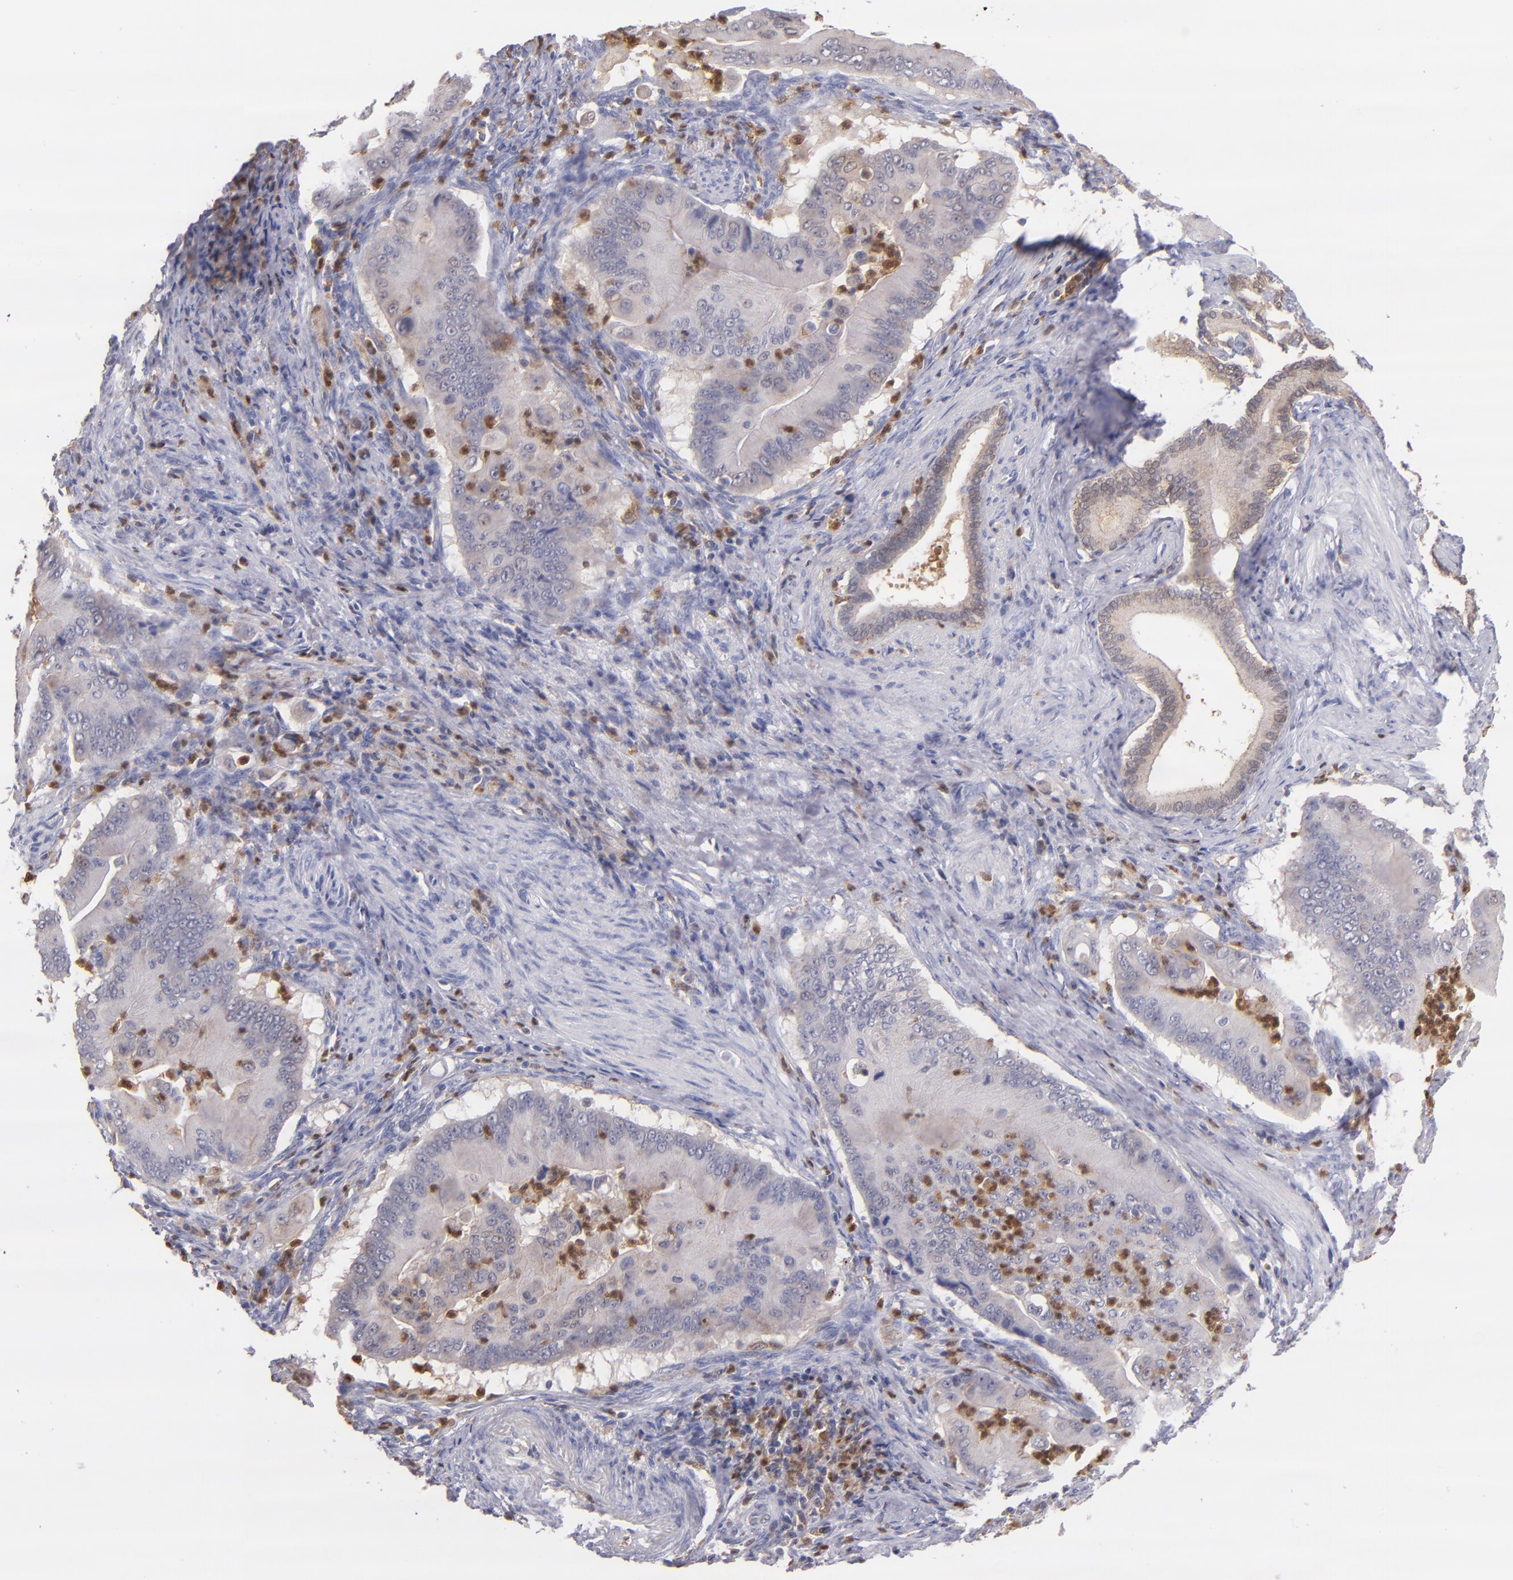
{"staining": {"intensity": "negative", "quantity": "none", "location": "none"}, "tissue": "pancreatic cancer", "cell_type": "Tumor cells", "image_type": "cancer", "snomed": [{"axis": "morphology", "description": "Adenocarcinoma, NOS"}, {"axis": "topography", "description": "Pancreas"}], "caption": "This is a histopathology image of IHC staining of adenocarcinoma (pancreatic), which shows no positivity in tumor cells. Nuclei are stained in blue.", "gene": "PRKCD", "patient": {"sex": "male", "age": 62}}